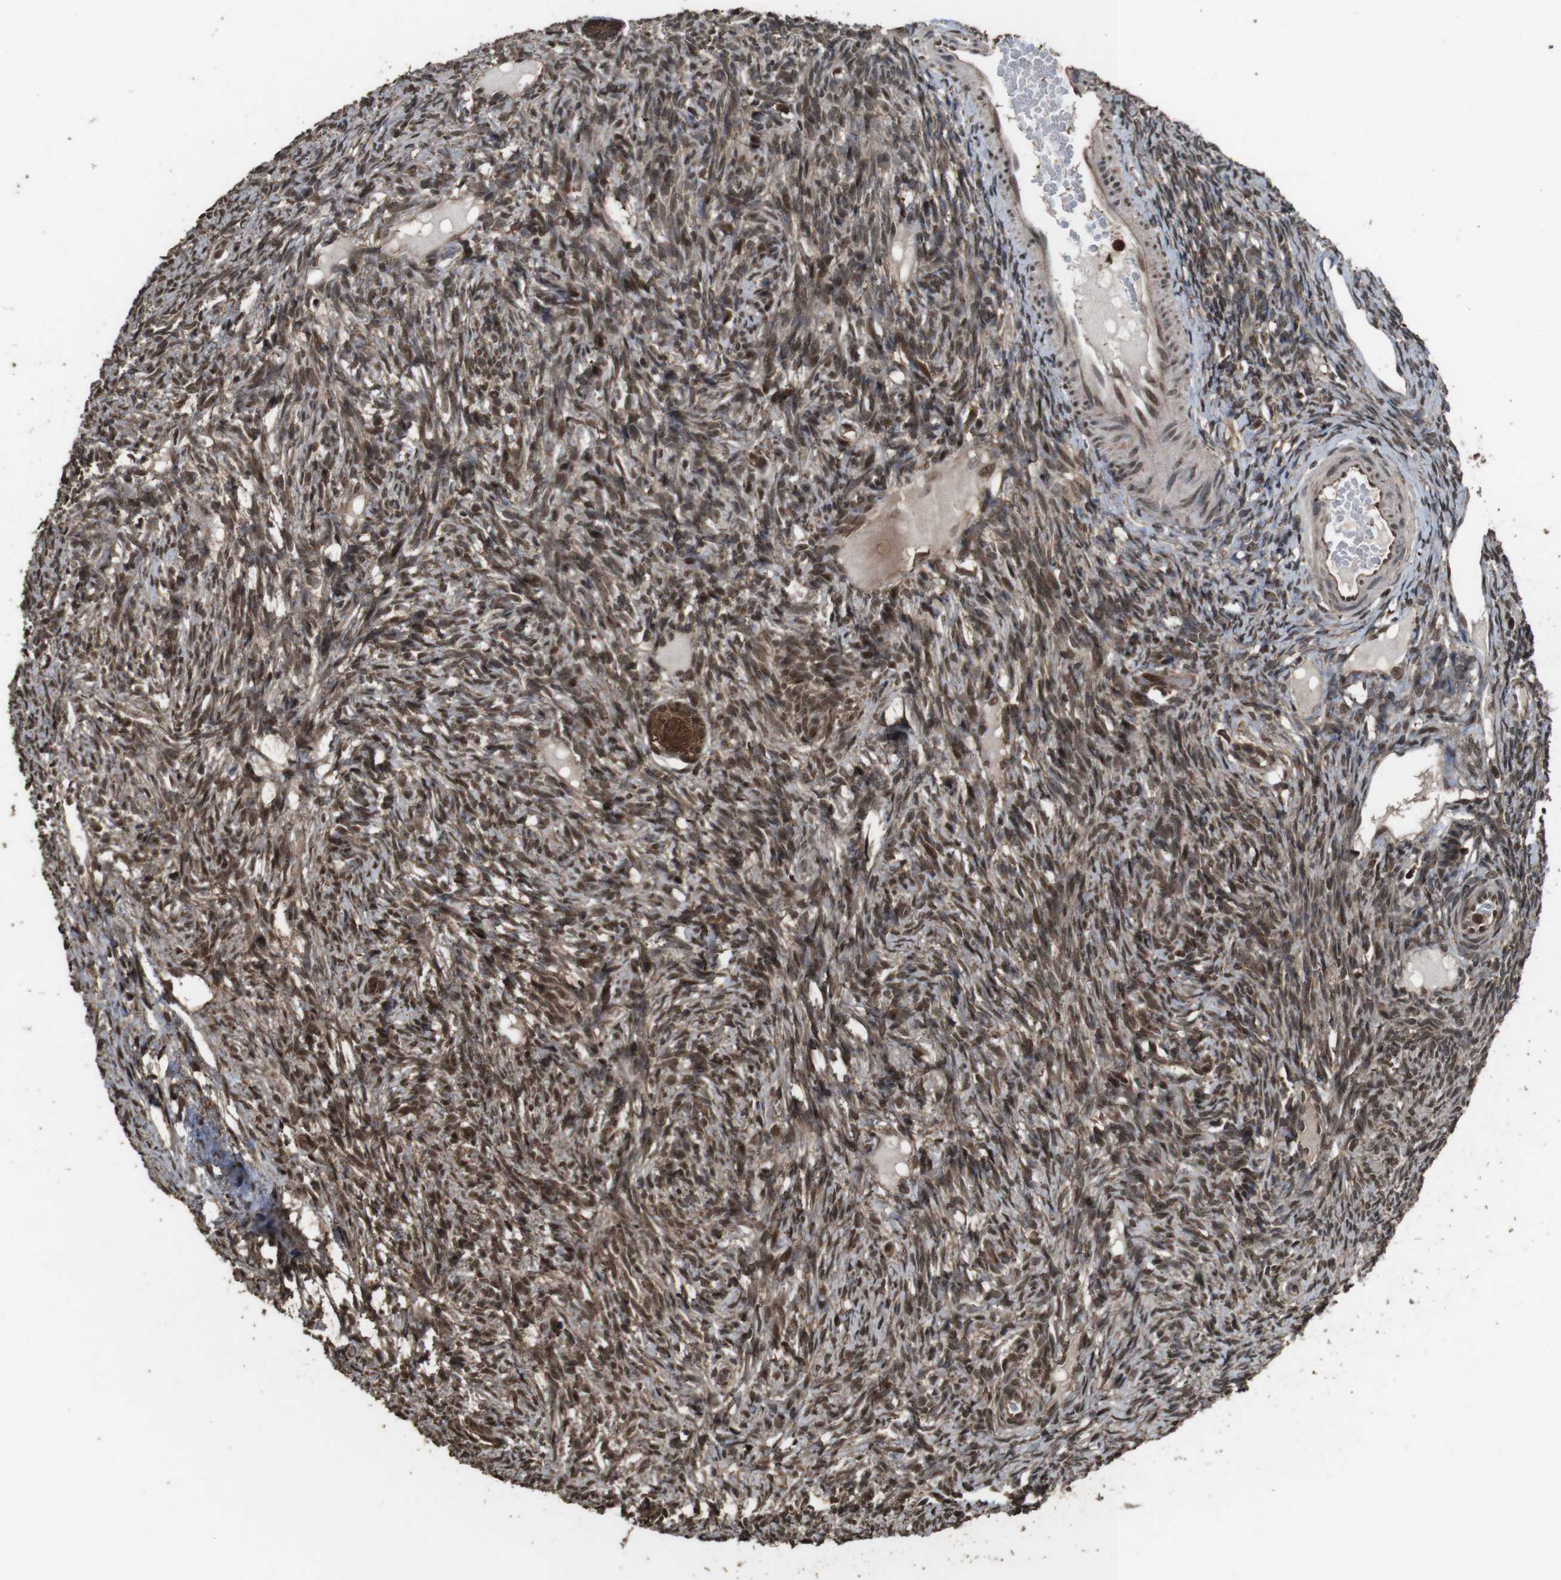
{"staining": {"intensity": "strong", "quantity": ">75%", "location": "cytoplasmic/membranous,nuclear"}, "tissue": "ovary", "cell_type": "Follicle cells", "image_type": "normal", "snomed": [{"axis": "morphology", "description": "Normal tissue, NOS"}, {"axis": "topography", "description": "Ovary"}], "caption": "Immunohistochemistry (IHC) of normal ovary demonstrates high levels of strong cytoplasmic/membranous,nuclear expression in about >75% of follicle cells.", "gene": "RRAS2", "patient": {"sex": "female", "age": 33}}